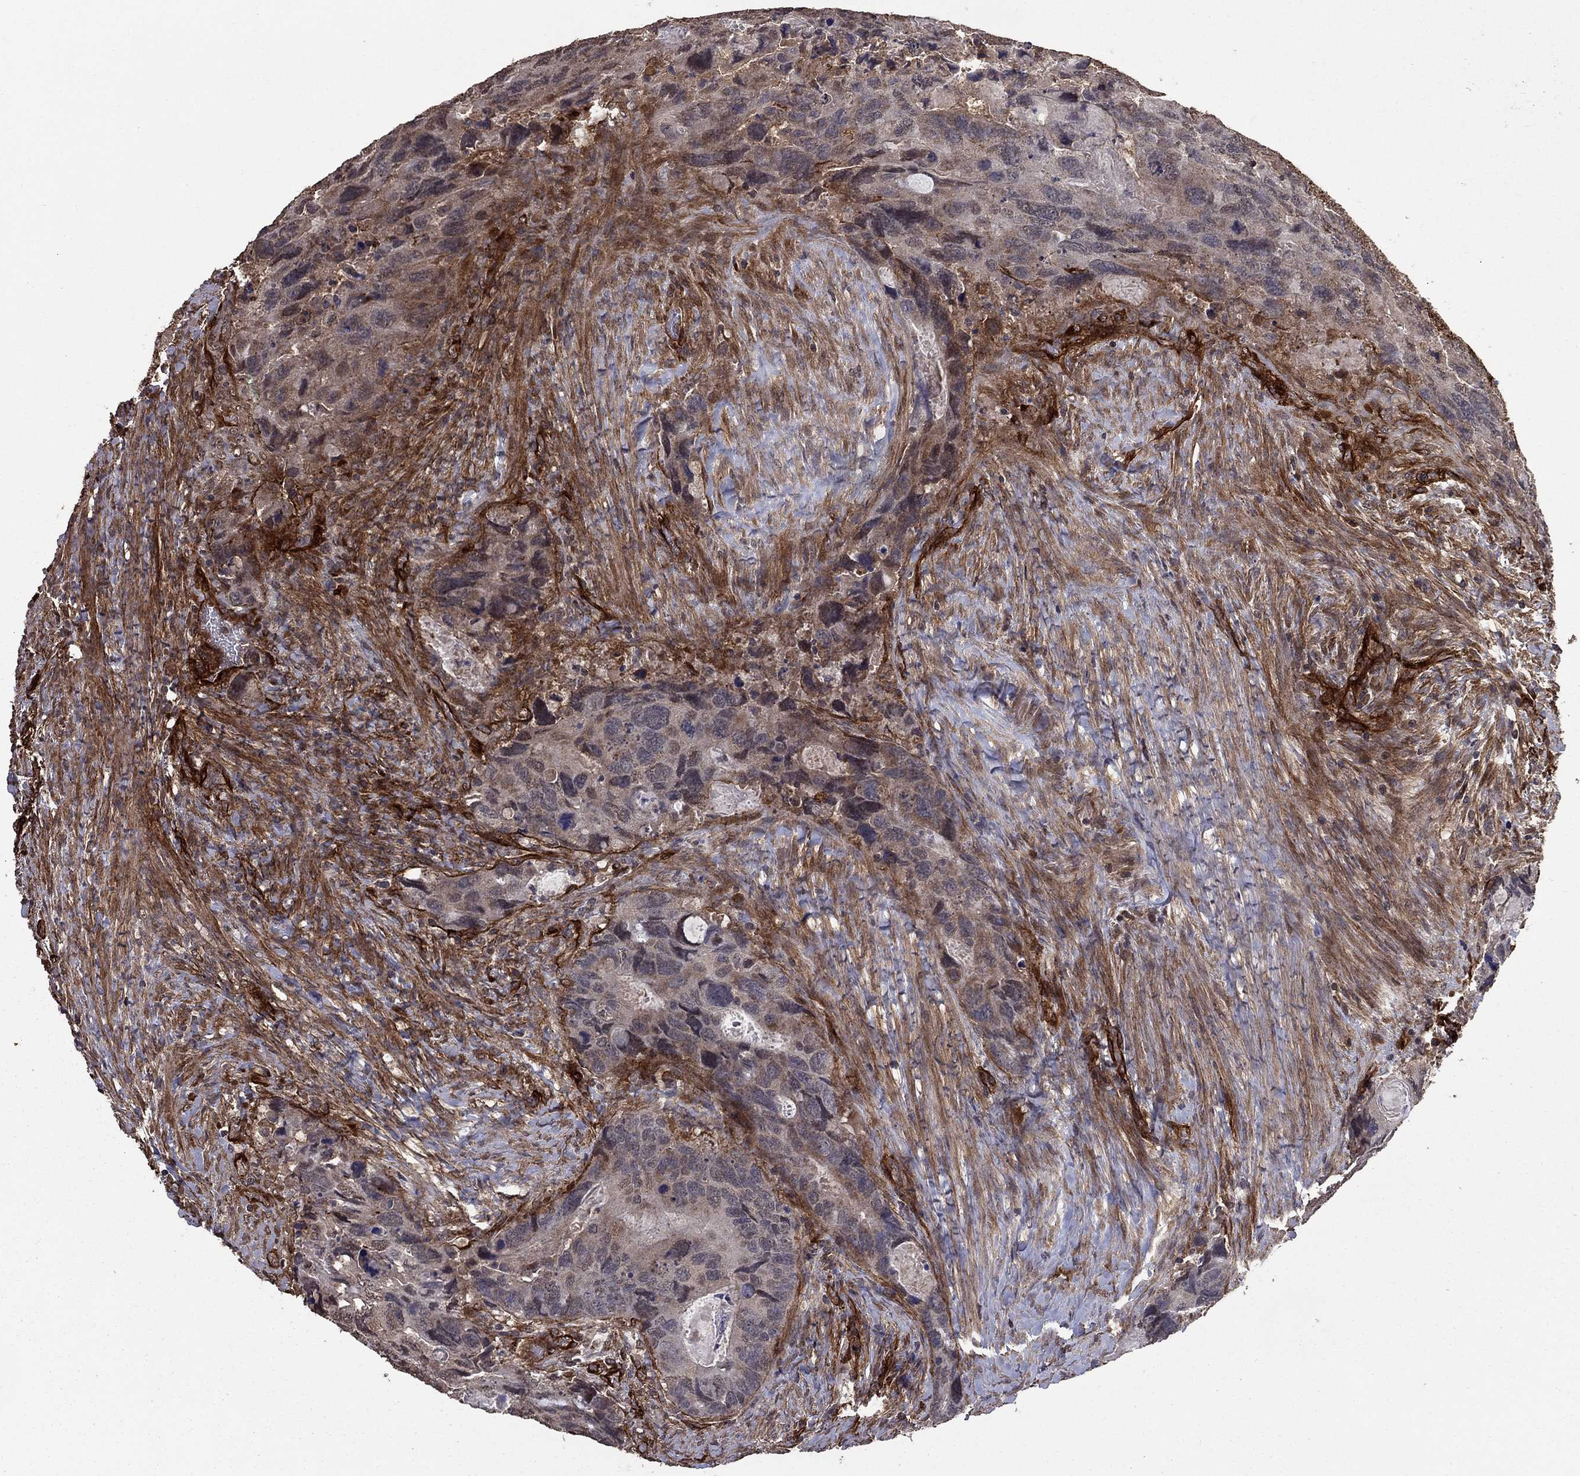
{"staining": {"intensity": "weak", "quantity": "<25%", "location": "cytoplasmic/membranous"}, "tissue": "colorectal cancer", "cell_type": "Tumor cells", "image_type": "cancer", "snomed": [{"axis": "morphology", "description": "Adenocarcinoma, NOS"}, {"axis": "topography", "description": "Rectum"}], "caption": "An image of human colorectal cancer is negative for staining in tumor cells.", "gene": "COL18A1", "patient": {"sex": "male", "age": 62}}